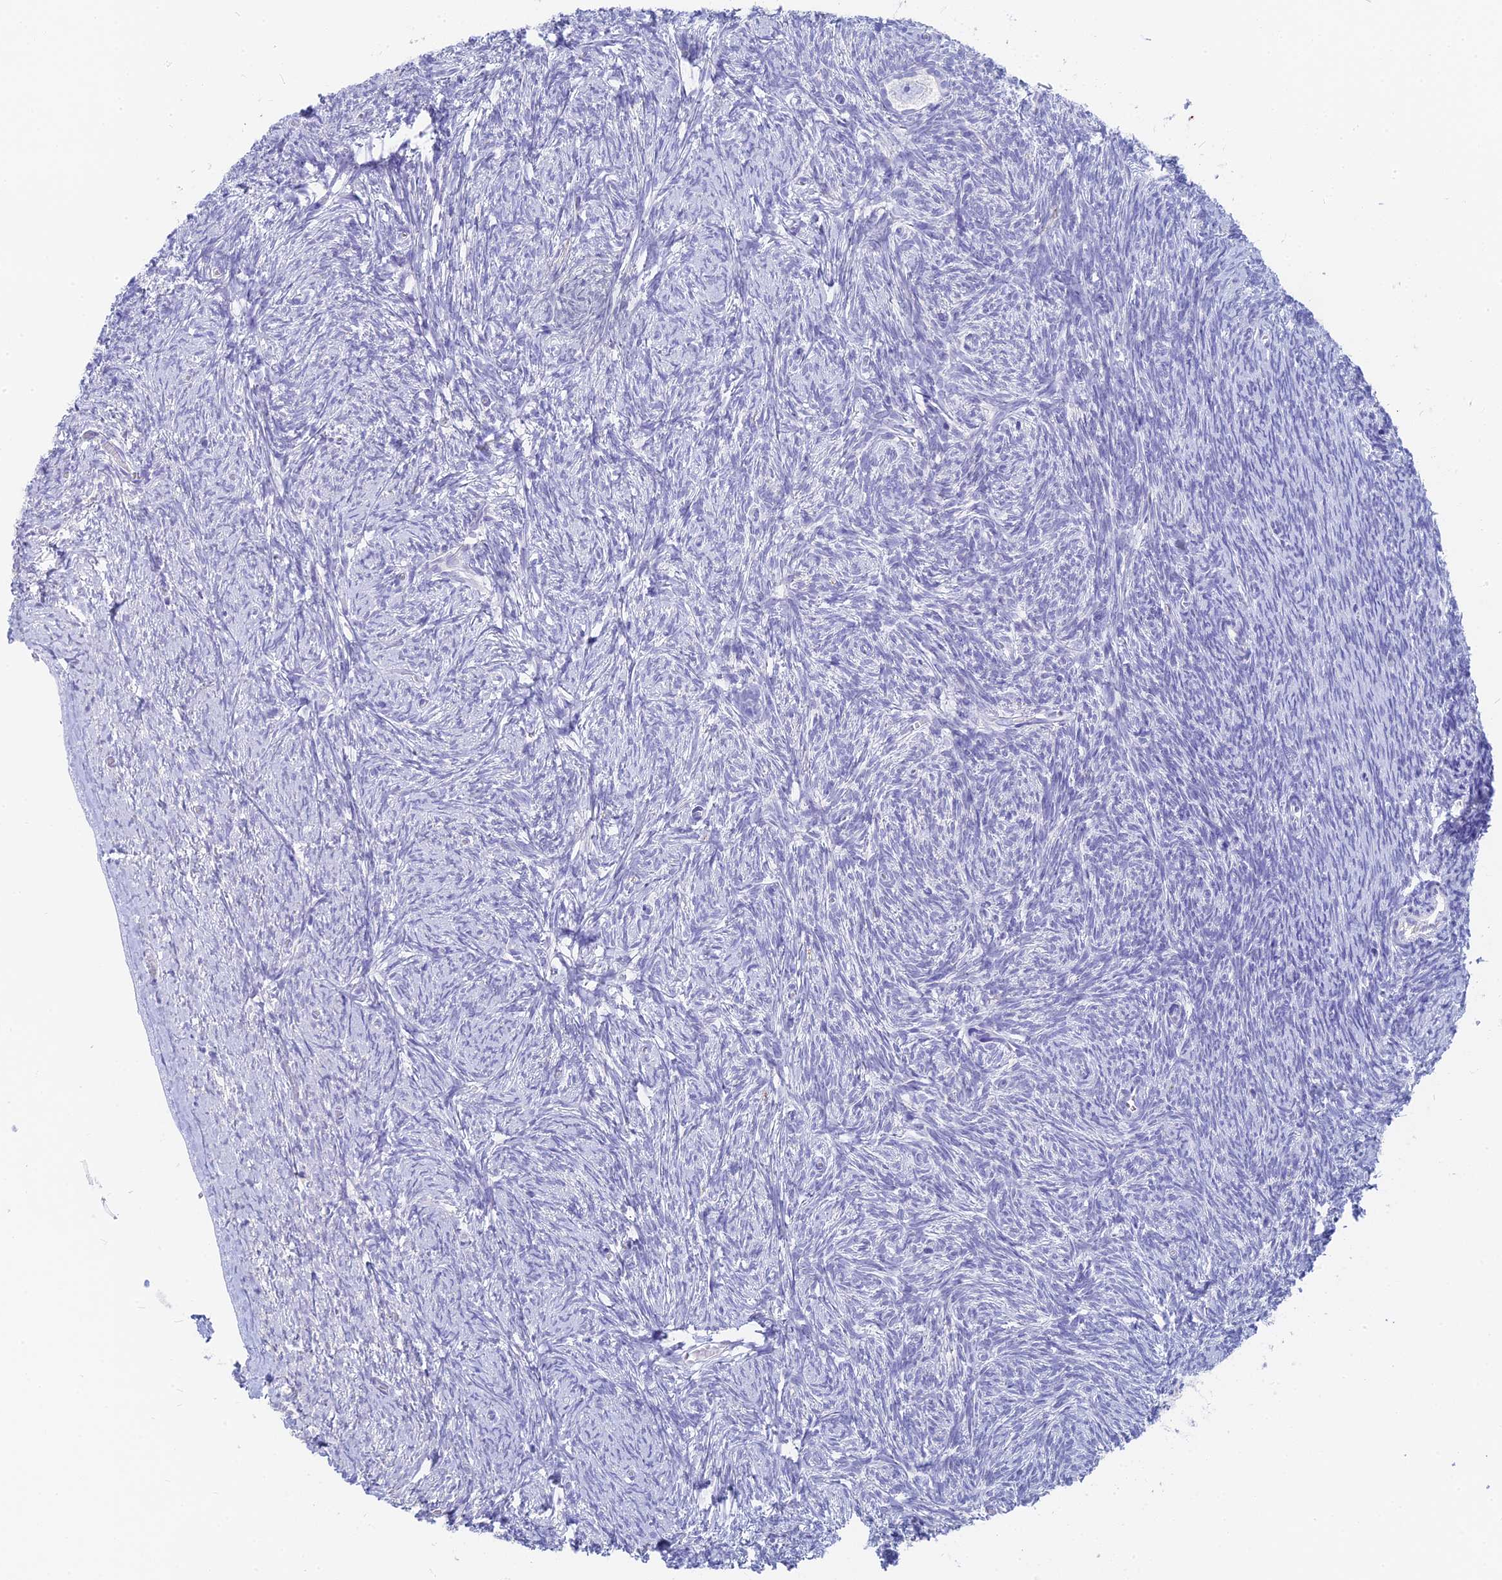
{"staining": {"intensity": "negative", "quantity": "none", "location": "none"}, "tissue": "ovary", "cell_type": "Follicle cells", "image_type": "normal", "snomed": [{"axis": "morphology", "description": "Normal tissue, NOS"}, {"axis": "topography", "description": "Ovary"}], "caption": "Immunohistochemical staining of unremarkable ovary shows no significant expression in follicle cells. Nuclei are stained in blue.", "gene": "SLC36A2", "patient": {"sex": "female", "age": 44}}